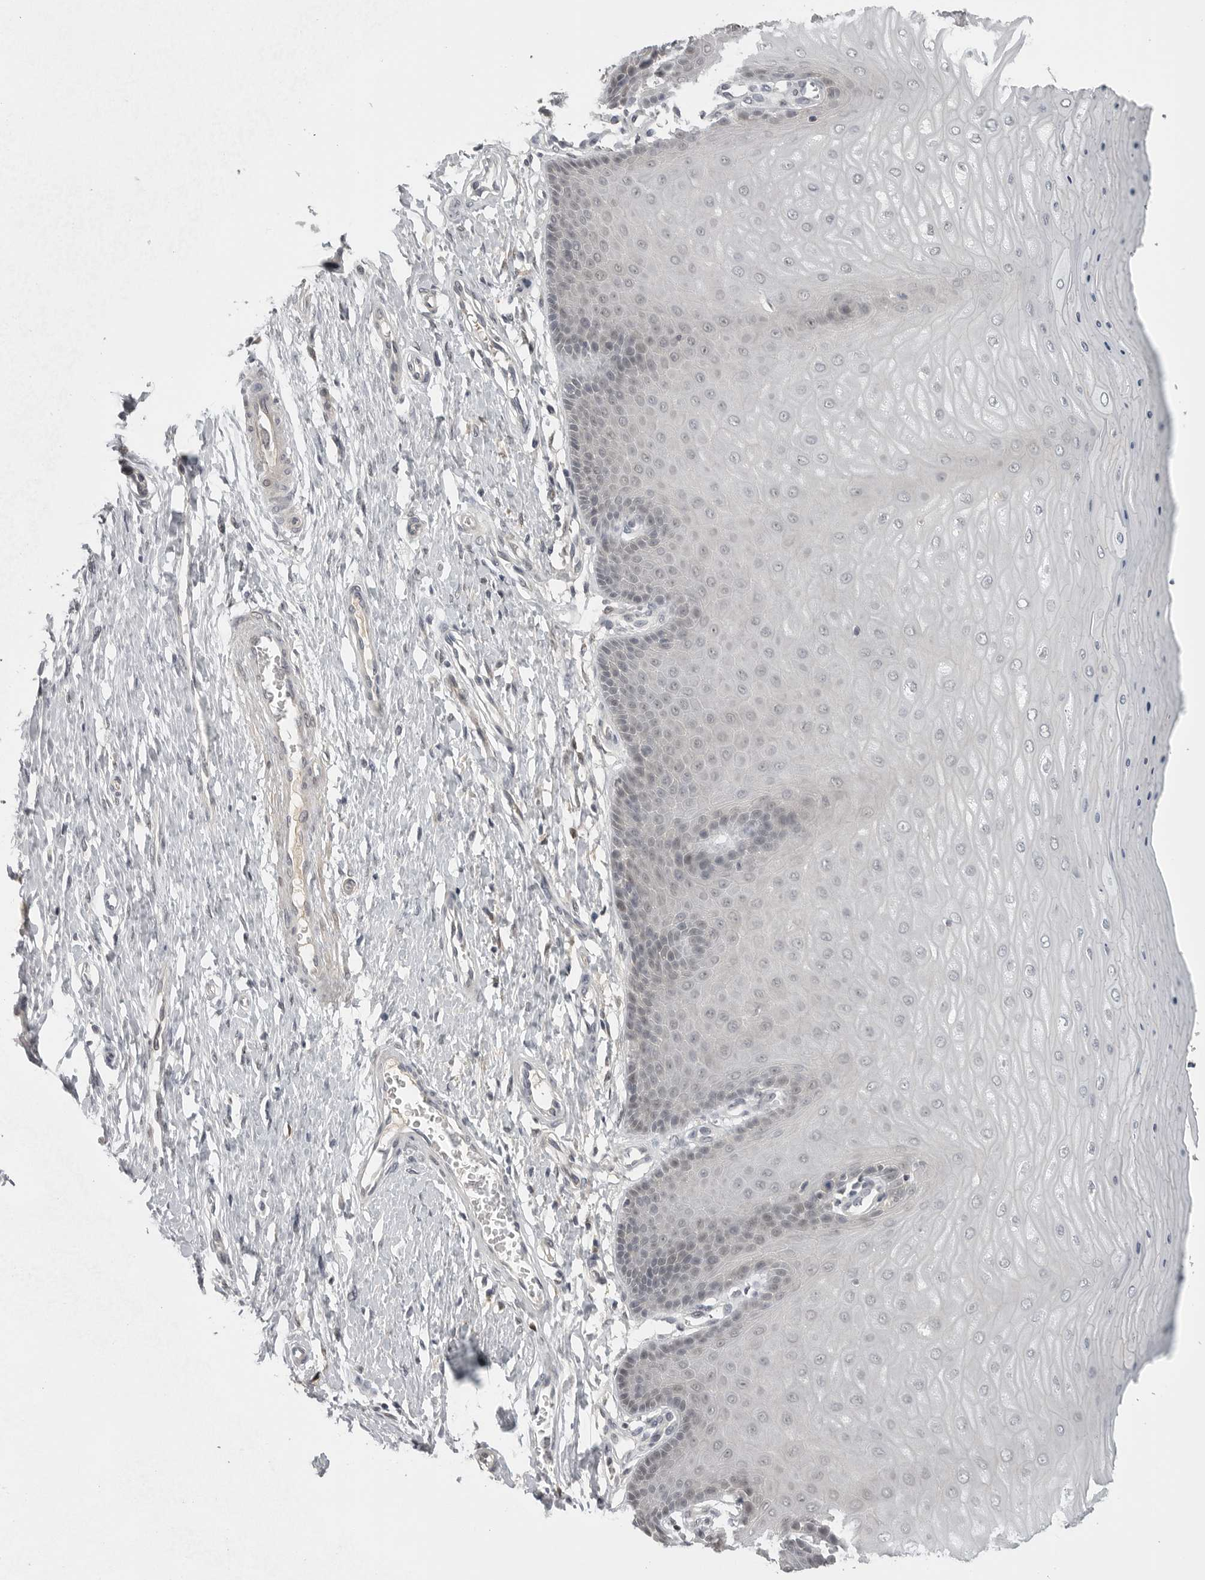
{"staining": {"intensity": "moderate", "quantity": ">75%", "location": "cytoplasmic/membranous,nuclear"}, "tissue": "cervix", "cell_type": "Glandular cells", "image_type": "normal", "snomed": [{"axis": "morphology", "description": "Normal tissue, NOS"}, {"axis": "topography", "description": "Cervix"}], "caption": "Brown immunohistochemical staining in benign cervix demonstrates moderate cytoplasmic/membranous,nuclear staining in about >75% of glandular cells. The protein is stained brown, and the nuclei are stained in blue (DAB IHC with brightfield microscopy, high magnification).", "gene": "CTIF", "patient": {"sex": "female", "age": 55}}